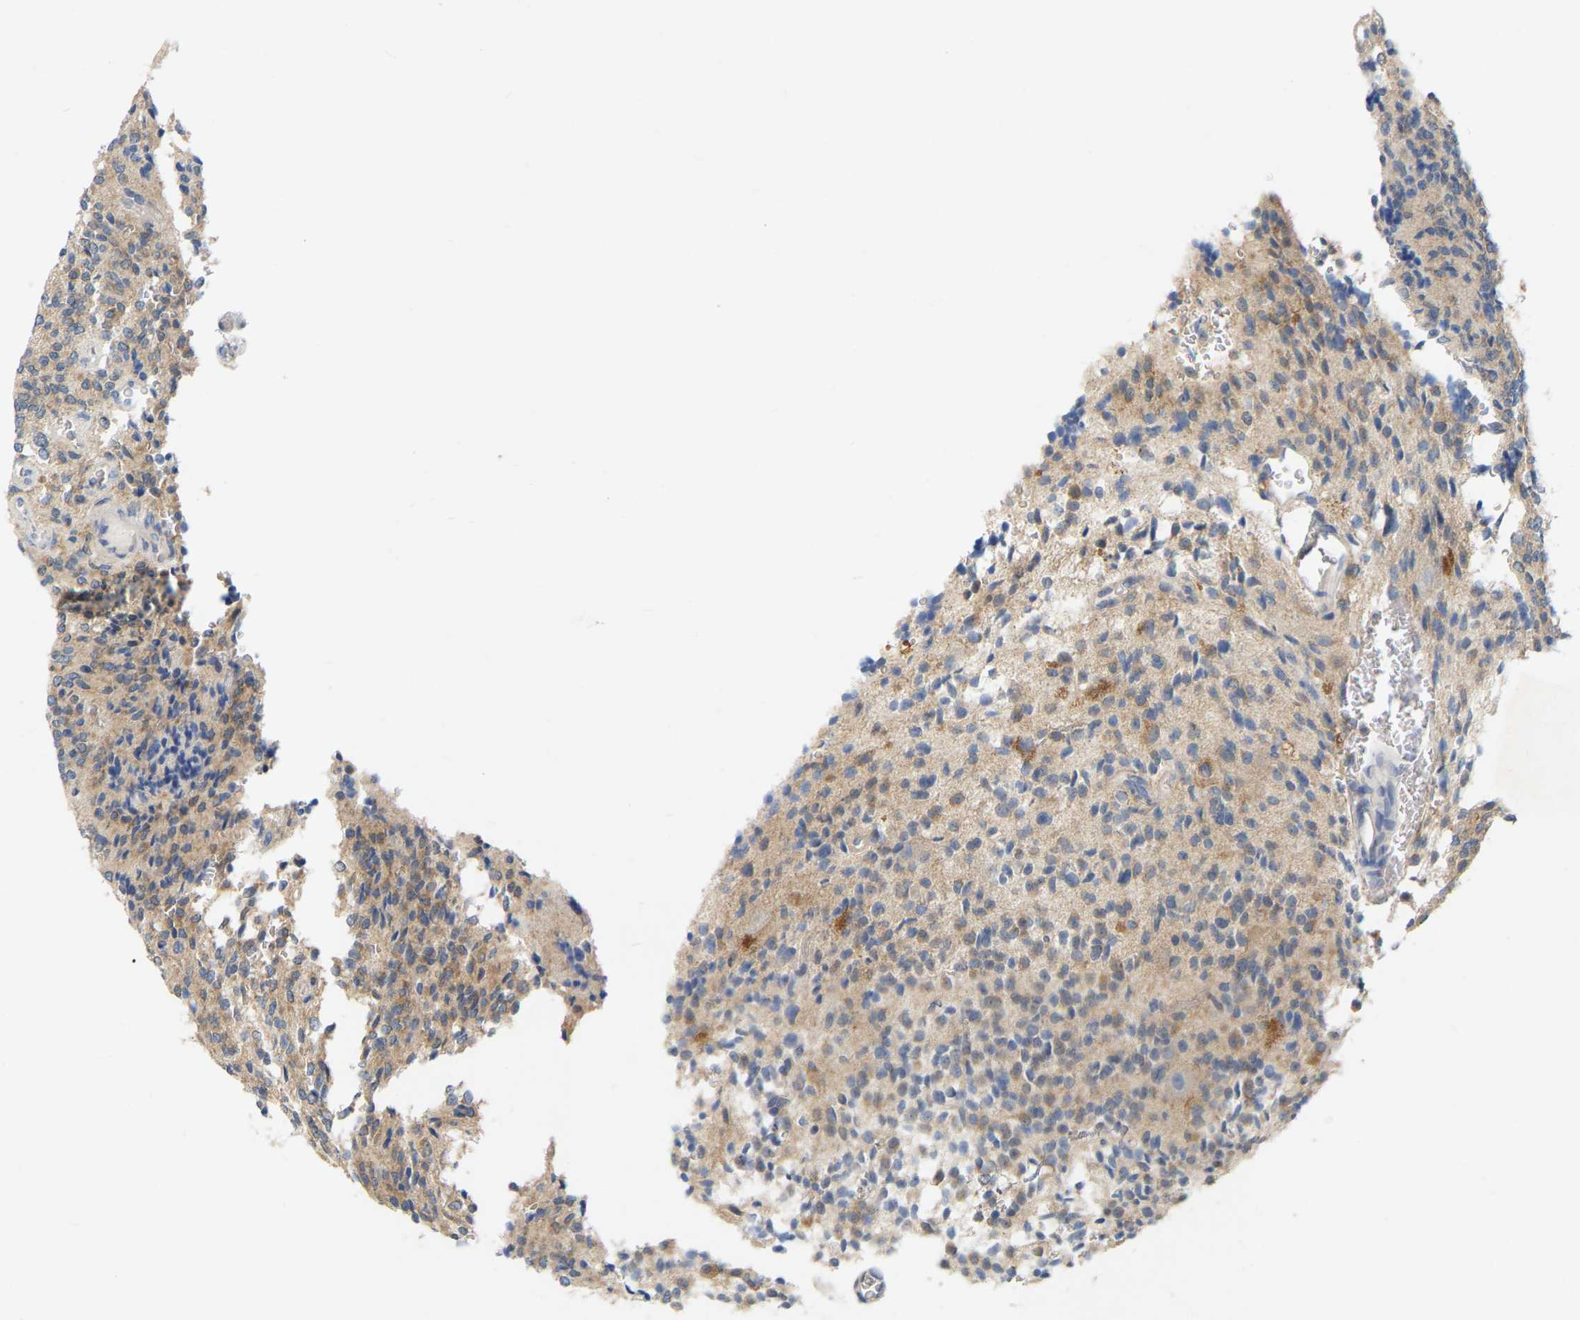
{"staining": {"intensity": "moderate", "quantity": "25%-75%", "location": "cytoplasmic/membranous"}, "tissue": "glioma", "cell_type": "Tumor cells", "image_type": "cancer", "snomed": [{"axis": "morphology", "description": "Glioma, malignant, High grade"}, {"axis": "topography", "description": "Brain"}], "caption": "This is an image of immunohistochemistry (IHC) staining of malignant glioma (high-grade), which shows moderate positivity in the cytoplasmic/membranous of tumor cells.", "gene": "WIPI2", "patient": {"sex": "male", "age": 34}}